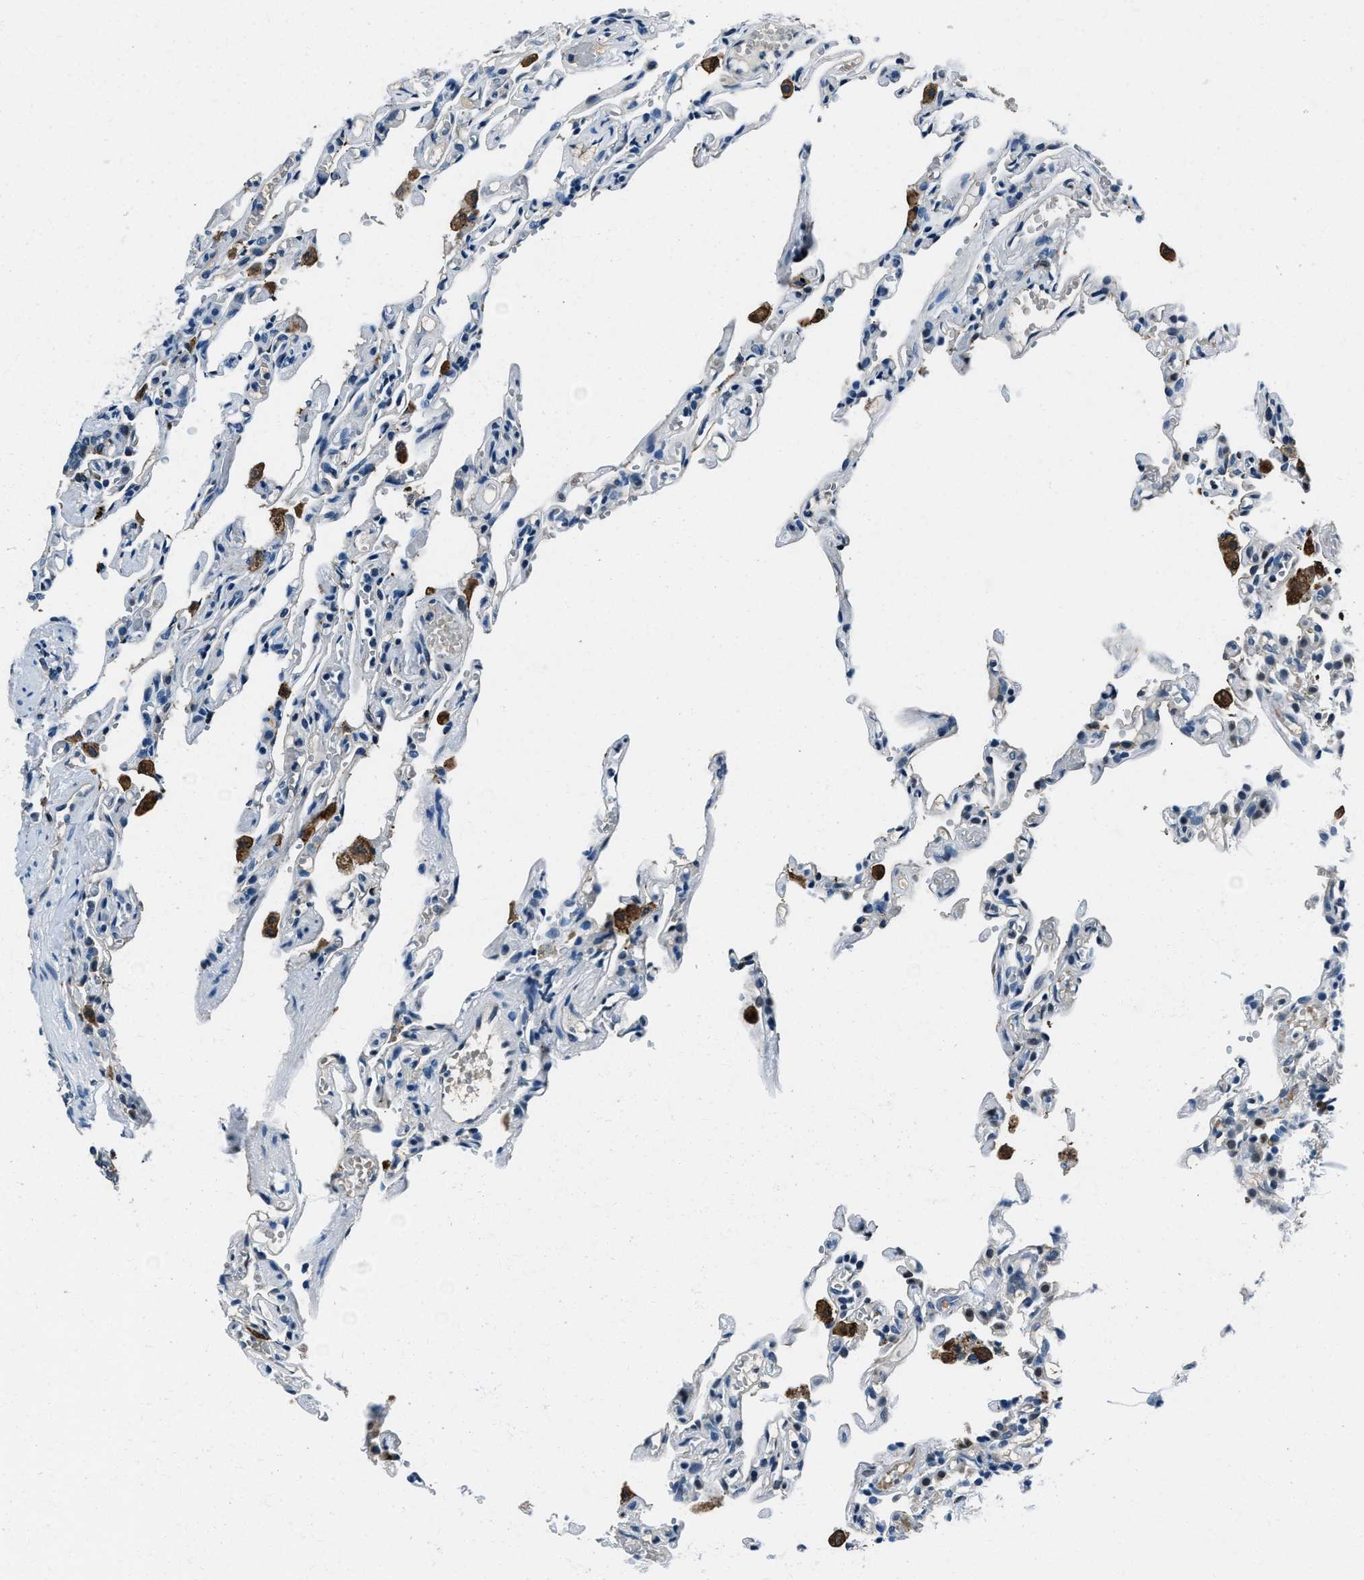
{"staining": {"intensity": "negative", "quantity": "none", "location": "none"}, "tissue": "lung", "cell_type": "Alveolar cells", "image_type": "normal", "snomed": [{"axis": "morphology", "description": "Normal tissue, NOS"}, {"axis": "topography", "description": "Lung"}], "caption": "IHC photomicrograph of benign lung: lung stained with DAB reveals no significant protein staining in alveolar cells. (DAB (3,3'-diaminobenzidine) immunohistochemistry with hematoxylin counter stain).", "gene": "PTPDC1", "patient": {"sex": "male", "age": 21}}